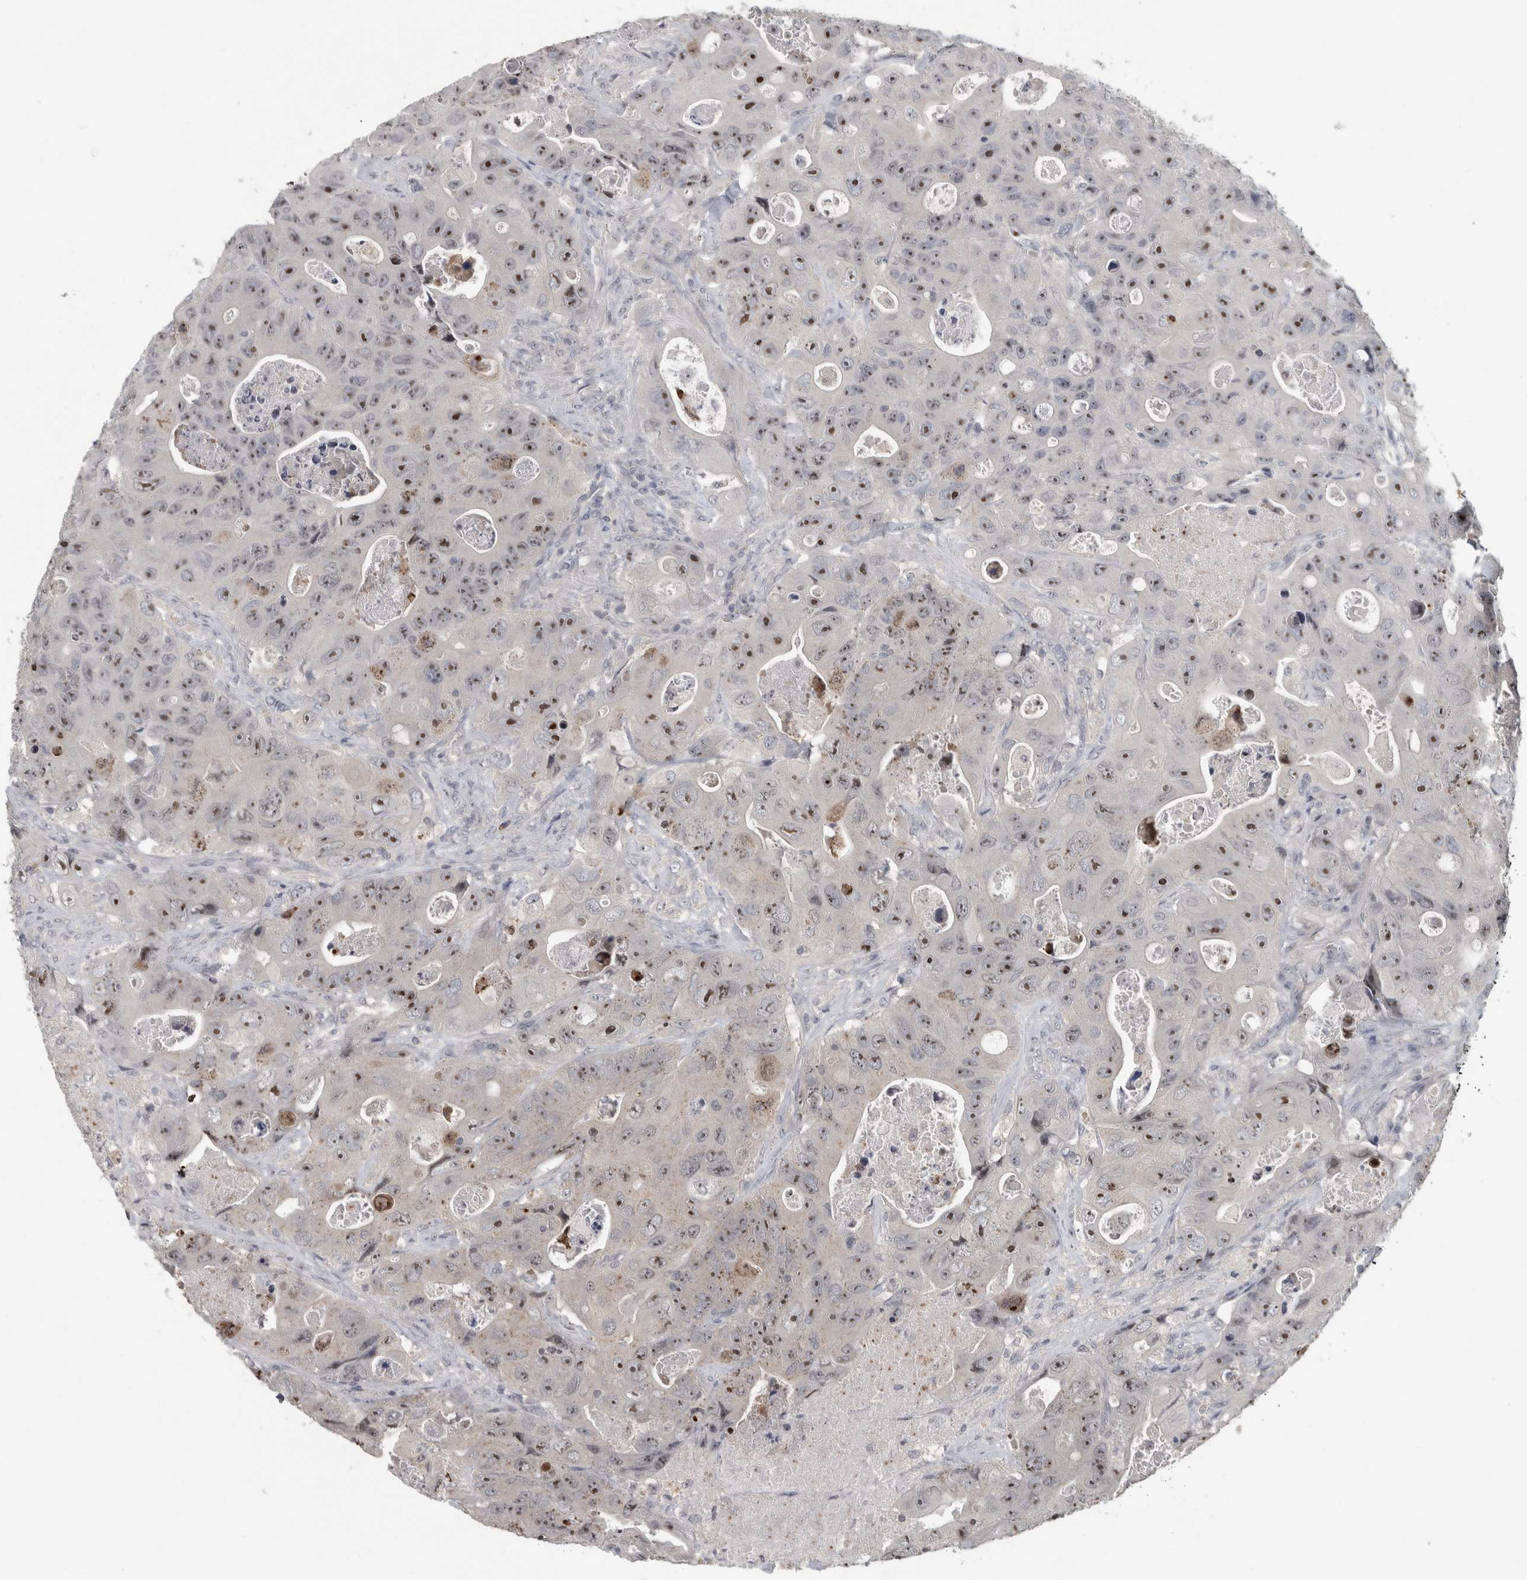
{"staining": {"intensity": "strong", "quantity": ">75%", "location": "nuclear"}, "tissue": "colorectal cancer", "cell_type": "Tumor cells", "image_type": "cancer", "snomed": [{"axis": "morphology", "description": "Adenocarcinoma, NOS"}, {"axis": "topography", "description": "Colon"}], "caption": "About >75% of tumor cells in colorectal cancer (adenocarcinoma) display strong nuclear protein positivity as visualized by brown immunohistochemical staining.", "gene": "RBM28", "patient": {"sex": "female", "age": 46}}